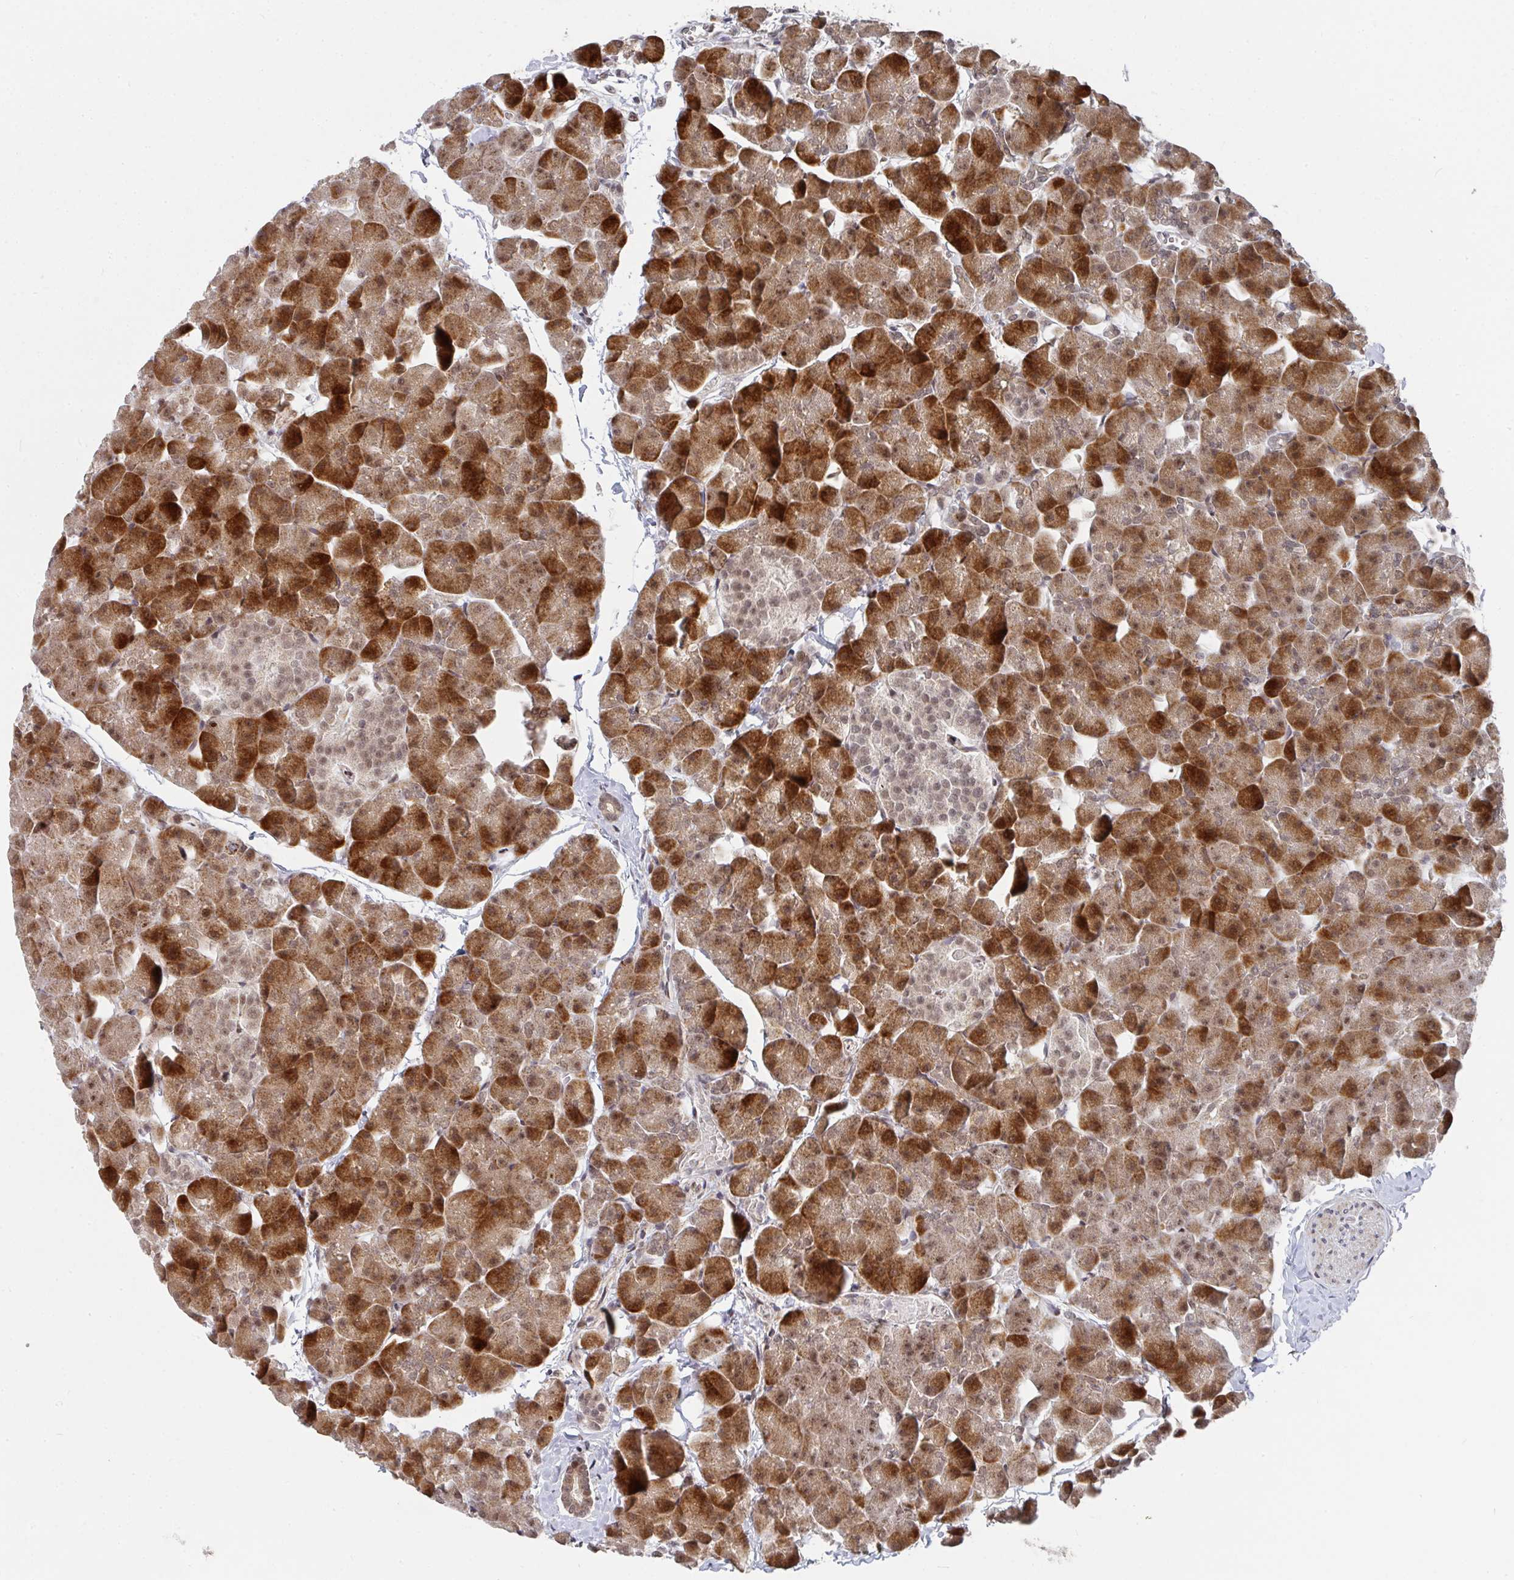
{"staining": {"intensity": "strong", "quantity": ">75%", "location": "cytoplasmic/membranous,nuclear"}, "tissue": "pancreas", "cell_type": "Exocrine glandular cells", "image_type": "normal", "snomed": [{"axis": "morphology", "description": "Normal tissue, NOS"}, {"axis": "topography", "description": "Pancreas"}], "caption": "This image shows IHC staining of benign human pancreas, with high strong cytoplasmic/membranous,nuclear expression in about >75% of exocrine glandular cells.", "gene": "RBBP5", "patient": {"sex": "male", "age": 35}}